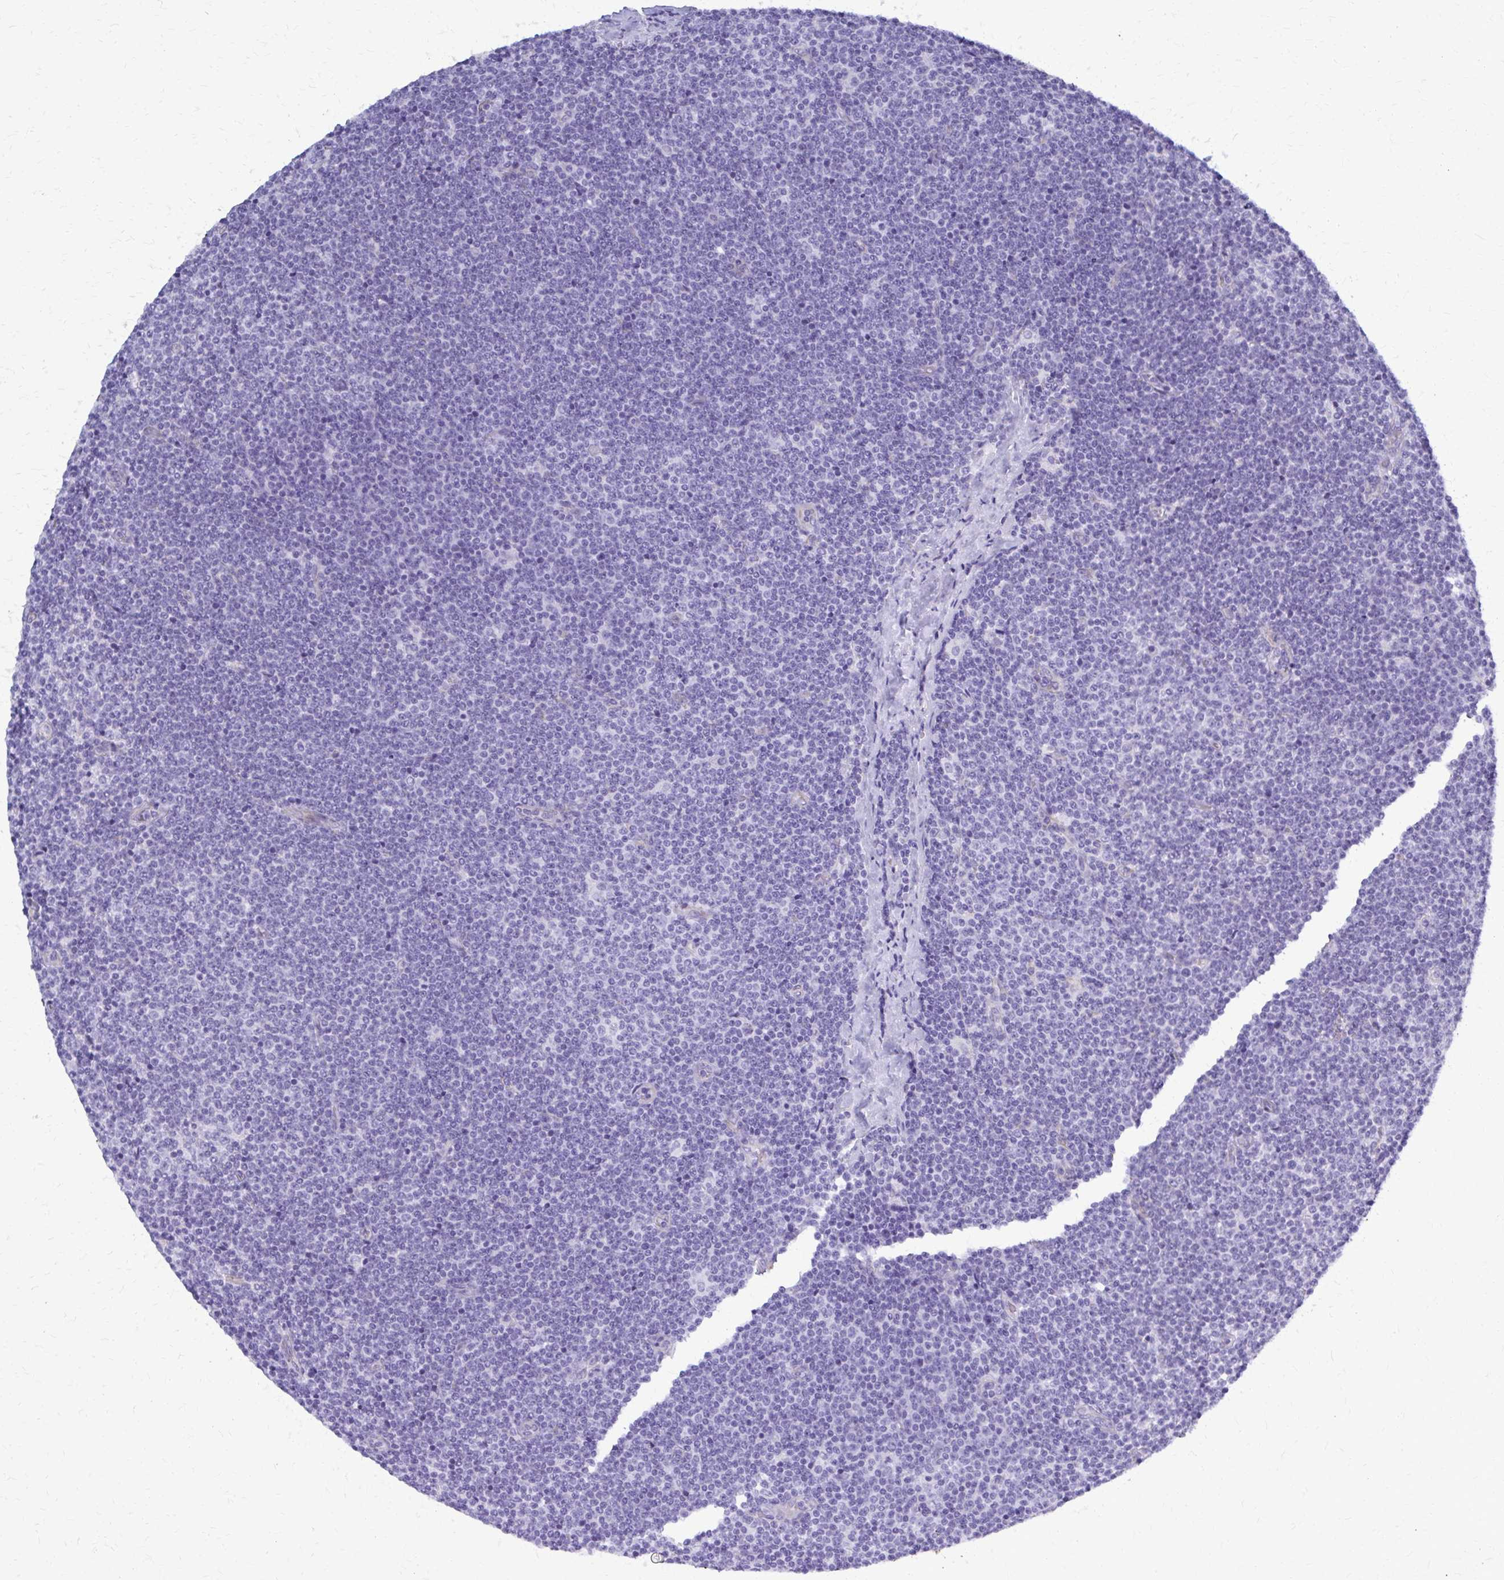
{"staining": {"intensity": "negative", "quantity": "none", "location": "none"}, "tissue": "lymphoma", "cell_type": "Tumor cells", "image_type": "cancer", "snomed": [{"axis": "morphology", "description": "Malignant lymphoma, non-Hodgkin's type, Low grade"}, {"axis": "topography", "description": "Lymph node"}], "caption": "An immunohistochemistry (IHC) histopathology image of low-grade malignant lymphoma, non-Hodgkin's type is shown. There is no staining in tumor cells of low-grade malignant lymphoma, non-Hodgkin's type.", "gene": "GFAP", "patient": {"sex": "male", "age": 48}}